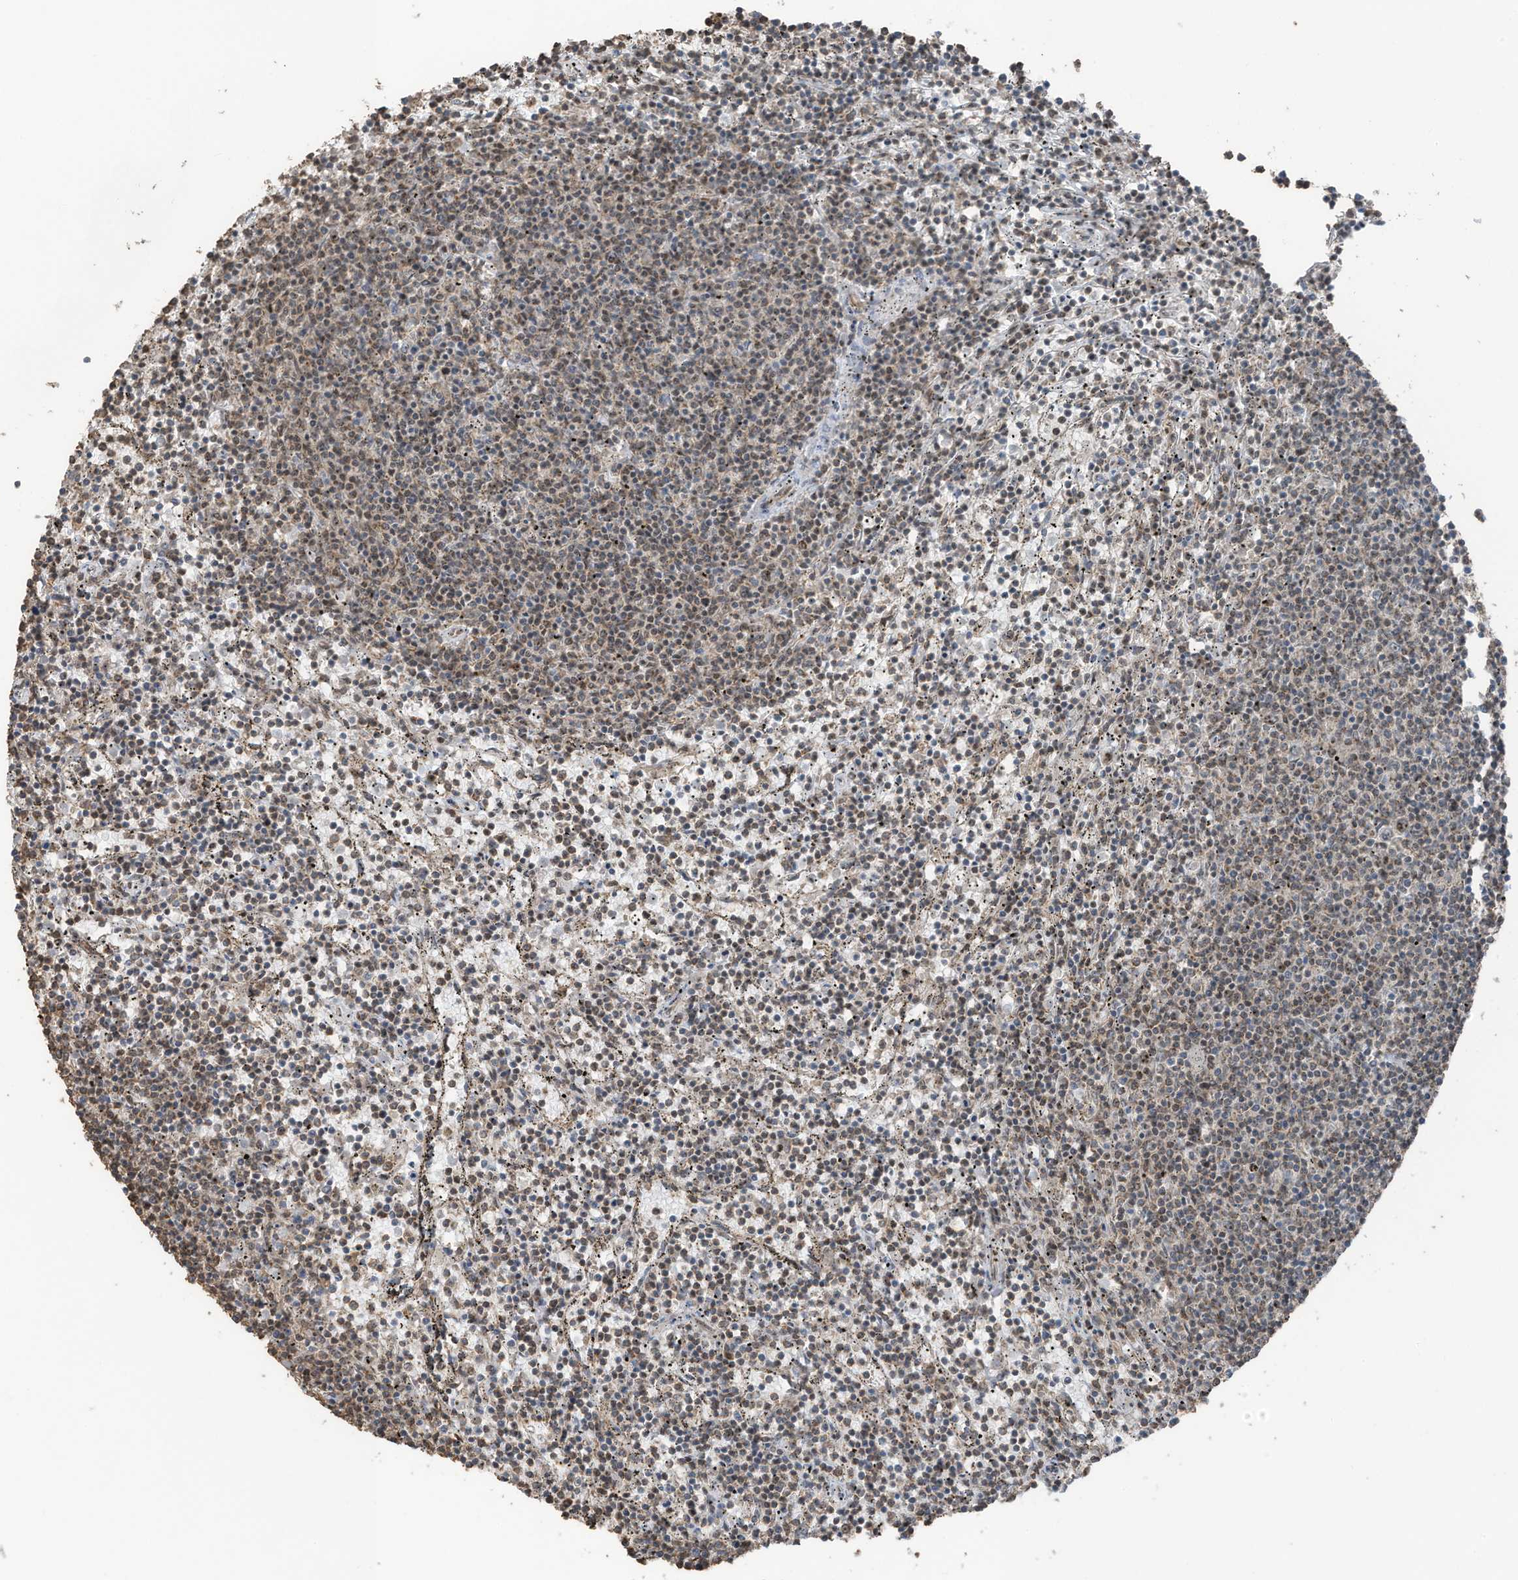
{"staining": {"intensity": "moderate", "quantity": "<25%", "location": "cytoplasmic/membranous"}, "tissue": "lymphoma", "cell_type": "Tumor cells", "image_type": "cancer", "snomed": [{"axis": "morphology", "description": "Malignant lymphoma, non-Hodgkin's type, Low grade"}, {"axis": "topography", "description": "Spleen"}], "caption": "High-power microscopy captured an immunohistochemistry histopathology image of low-grade malignant lymphoma, non-Hodgkin's type, revealing moderate cytoplasmic/membranous positivity in about <25% of tumor cells. Ihc stains the protein in brown and the nuclei are stained blue.", "gene": "UTP3", "patient": {"sex": "female", "age": 50}}